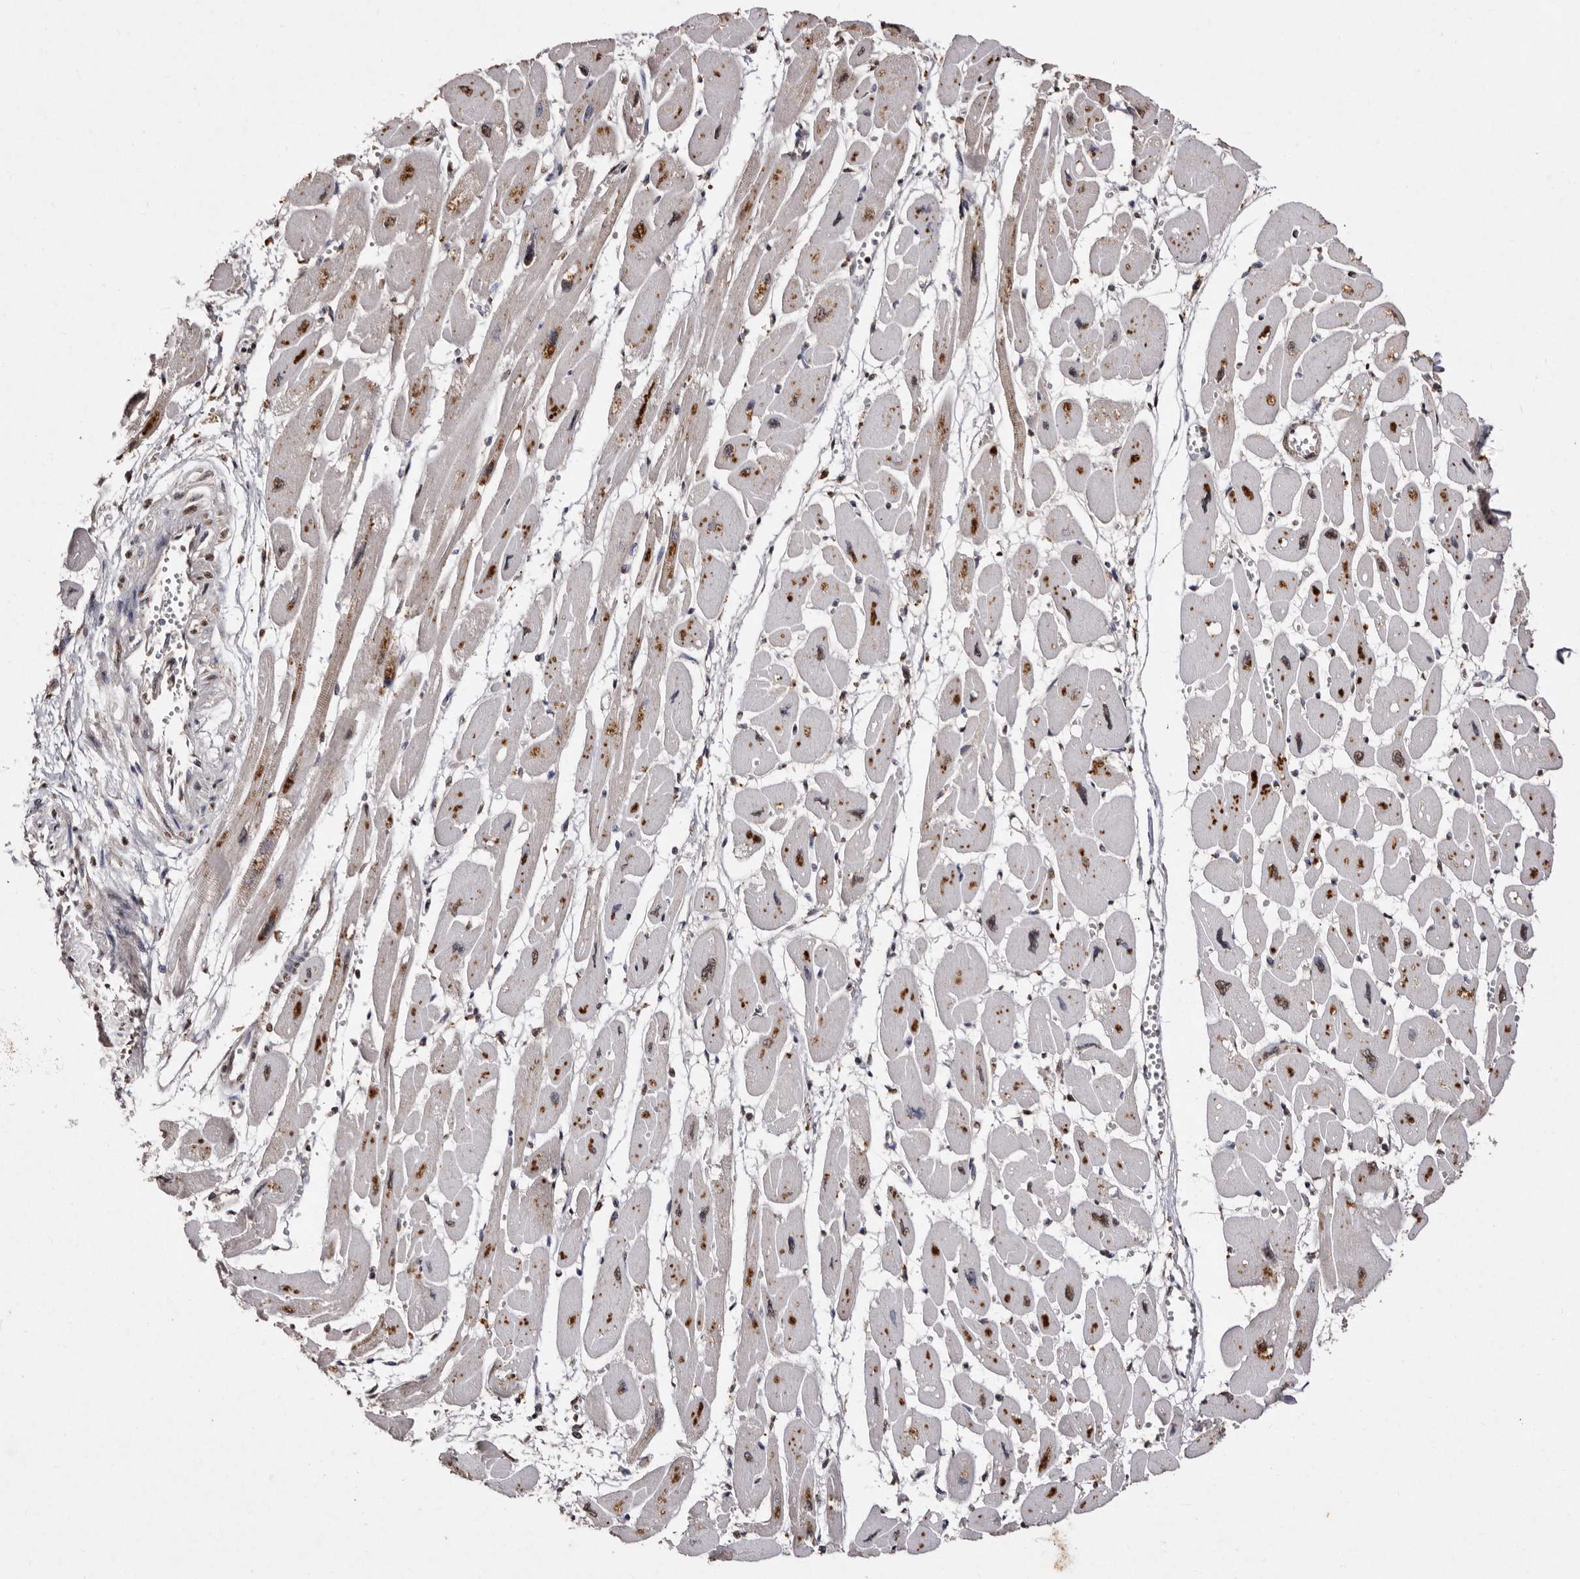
{"staining": {"intensity": "moderate", "quantity": "<25%", "location": "nuclear"}, "tissue": "heart muscle", "cell_type": "Cardiomyocytes", "image_type": "normal", "snomed": [{"axis": "morphology", "description": "Normal tissue, NOS"}, {"axis": "topography", "description": "Heart"}], "caption": "Immunohistochemical staining of unremarkable human heart muscle demonstrates low levels of moderate nuclear expression in about <25% of cardiomyocytes. (DAB = brown stain, brightfield microscopy at high magnification).", "gene": "ERBB4", "patient": {"sex": "female", "age": 54}}